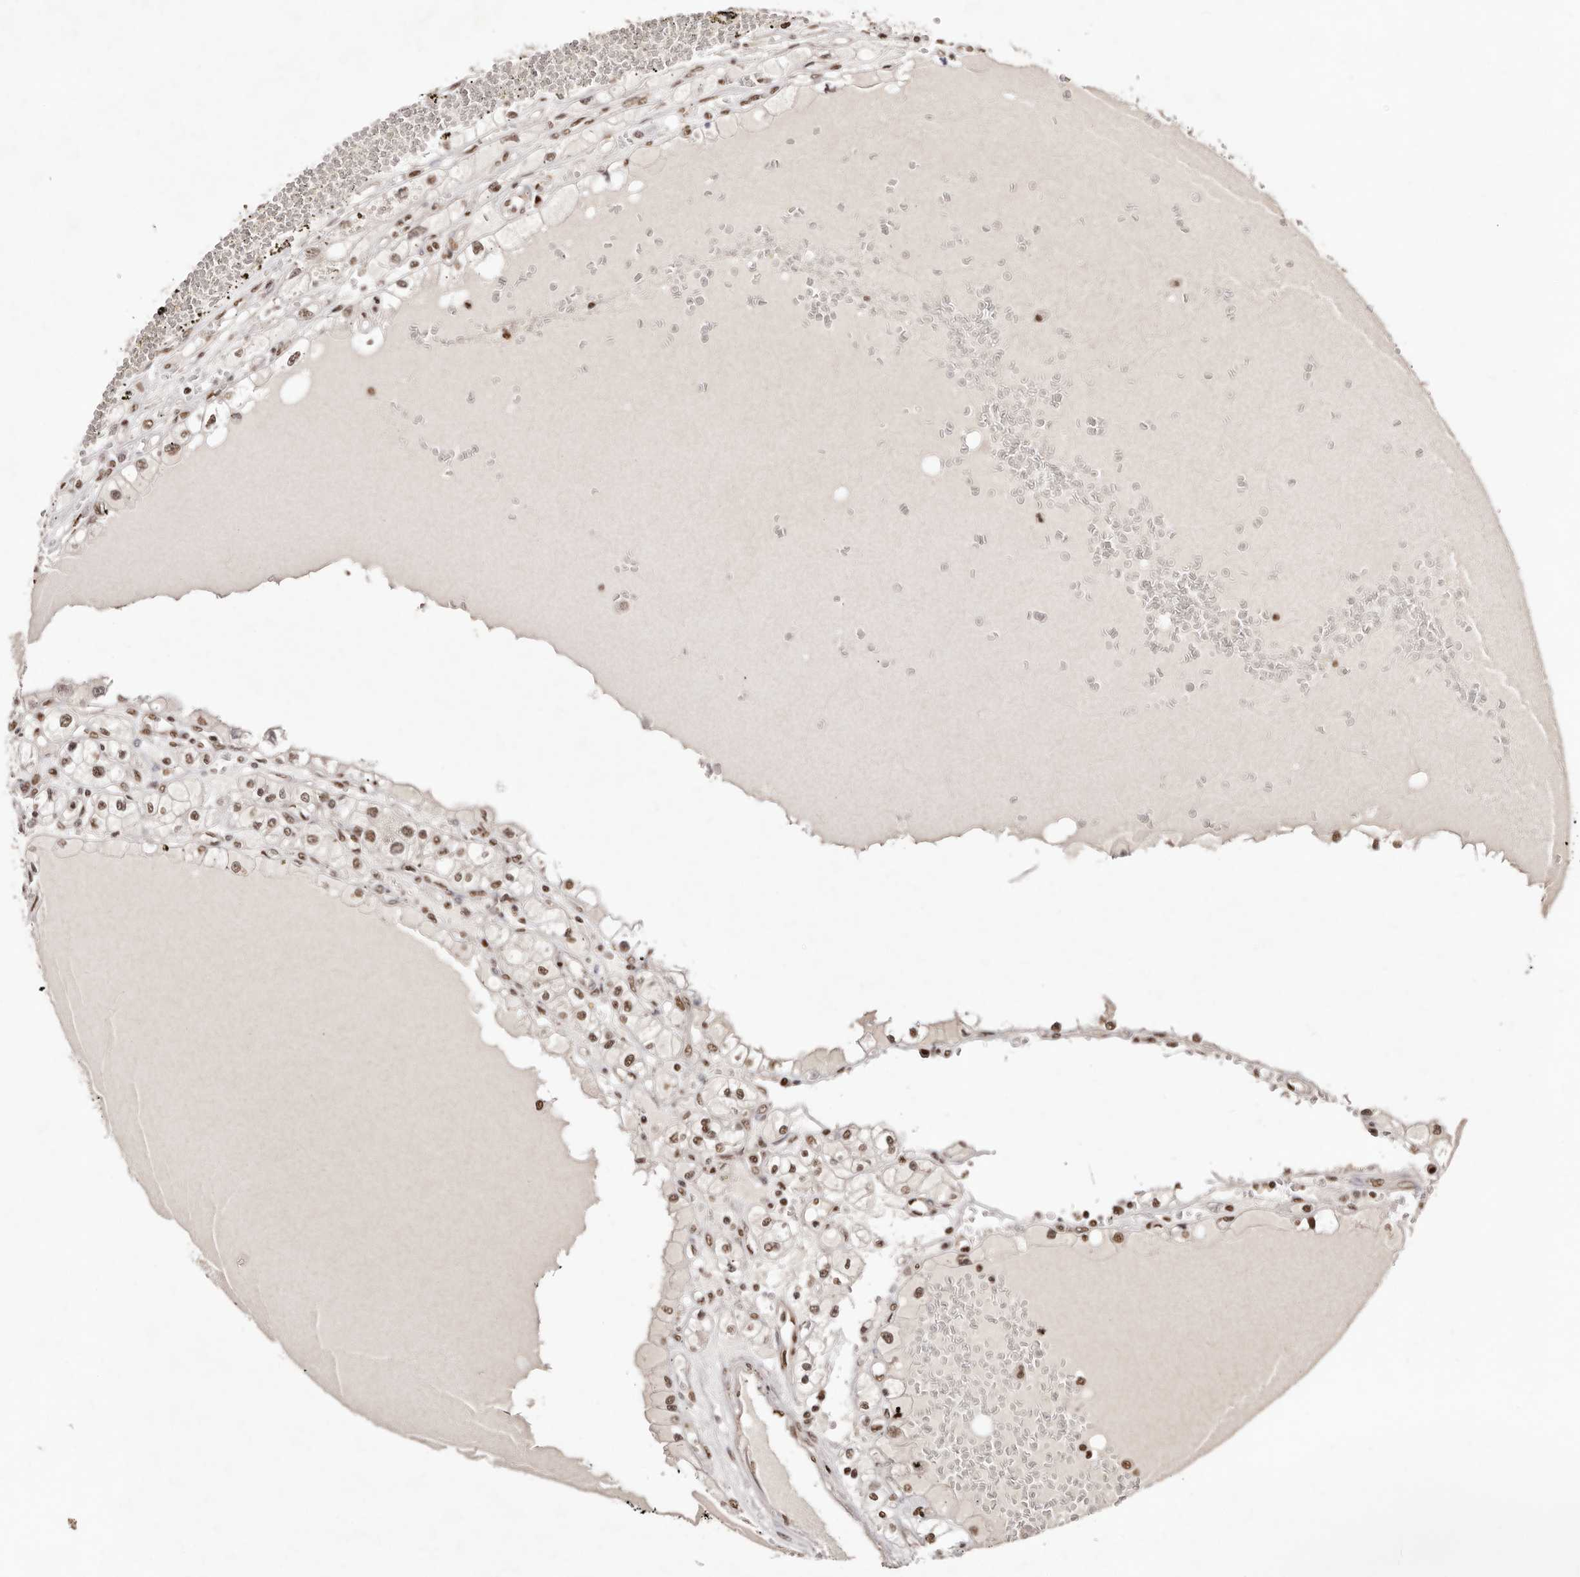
{"staining": {"intensity": "moderate", "quantity": "25%-75%", "location": "nuclear"}, "tissue": "renal cancer", "cell_type": "Tumor cells", "image_type": "cancer", "snomed": [{"axis": "morphology", "description": "Adenocarcinoma, NOS"}, {"axis": "topography", "description": "Kidney"}], "caption": "IHC (DAB) staining of renal cancer shows moderate nuclear protein staining in about 25%-75% of tumor cells. Nuclei are stained in blue.", "gene": "BICRAL", "patient": {"sex": "male", "age": 56}}